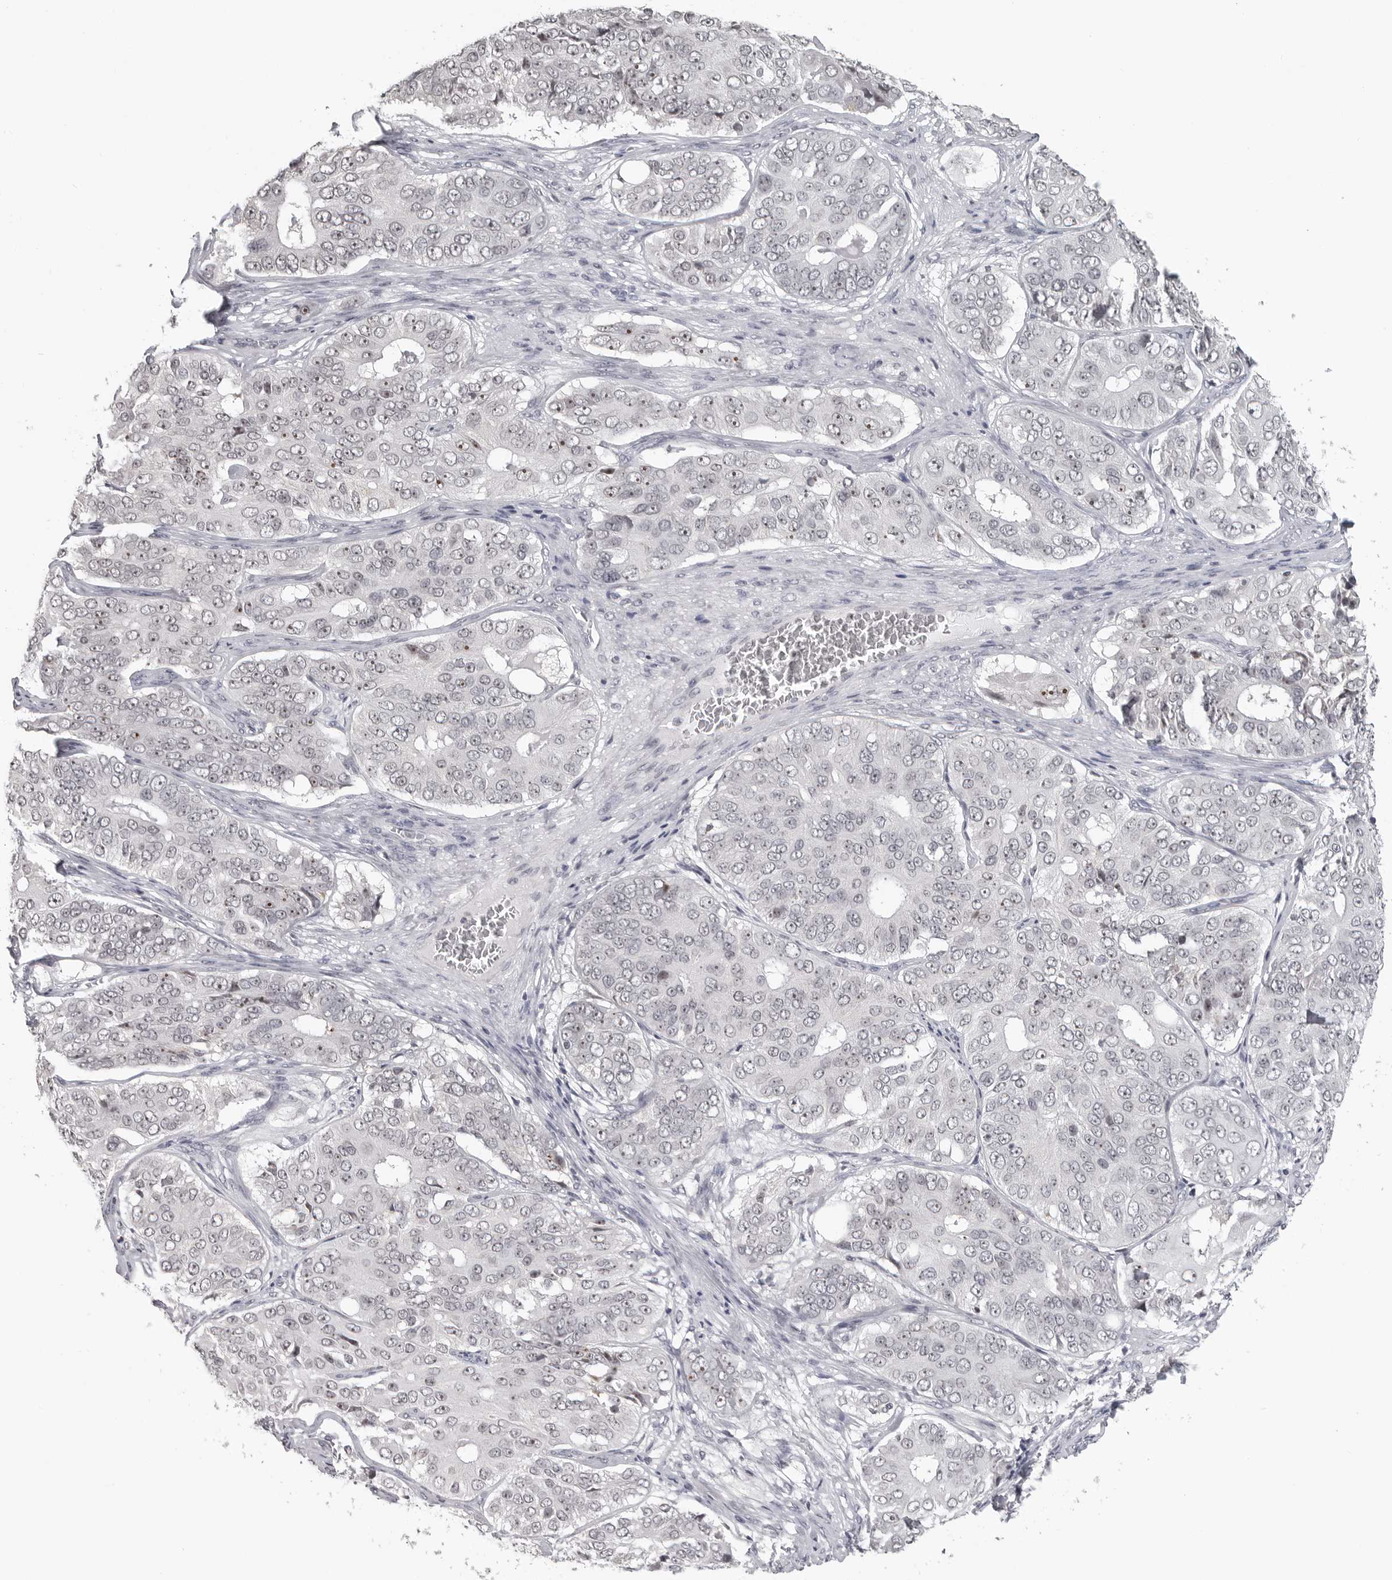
{"staining": {"intensity": "moderate", "quantity": "<25%", "location": "nuclear"}, "tissue": "ovarian cancer", "cell_type": "Tumor cells", "image_type": "cancer", "snomed": [{"axis": "morphology", "description": "Carcinoma, endometroid"}, {"axis": "topography", "description": "Ovary"}], "caption": "Immunohistochemical staining of ovarian endometroid carcinoma displays low levels of moderate nuclear protein staining in about <25% of tumor cells. The staining is performed using DAB (3,3'-diaminobenzidine) brown chromogen to label protein expression. The nuclei are counter-stained blue using hematoxylin.", "gene": "DDX54", "patient": {"sex": "female", "age": 51}}